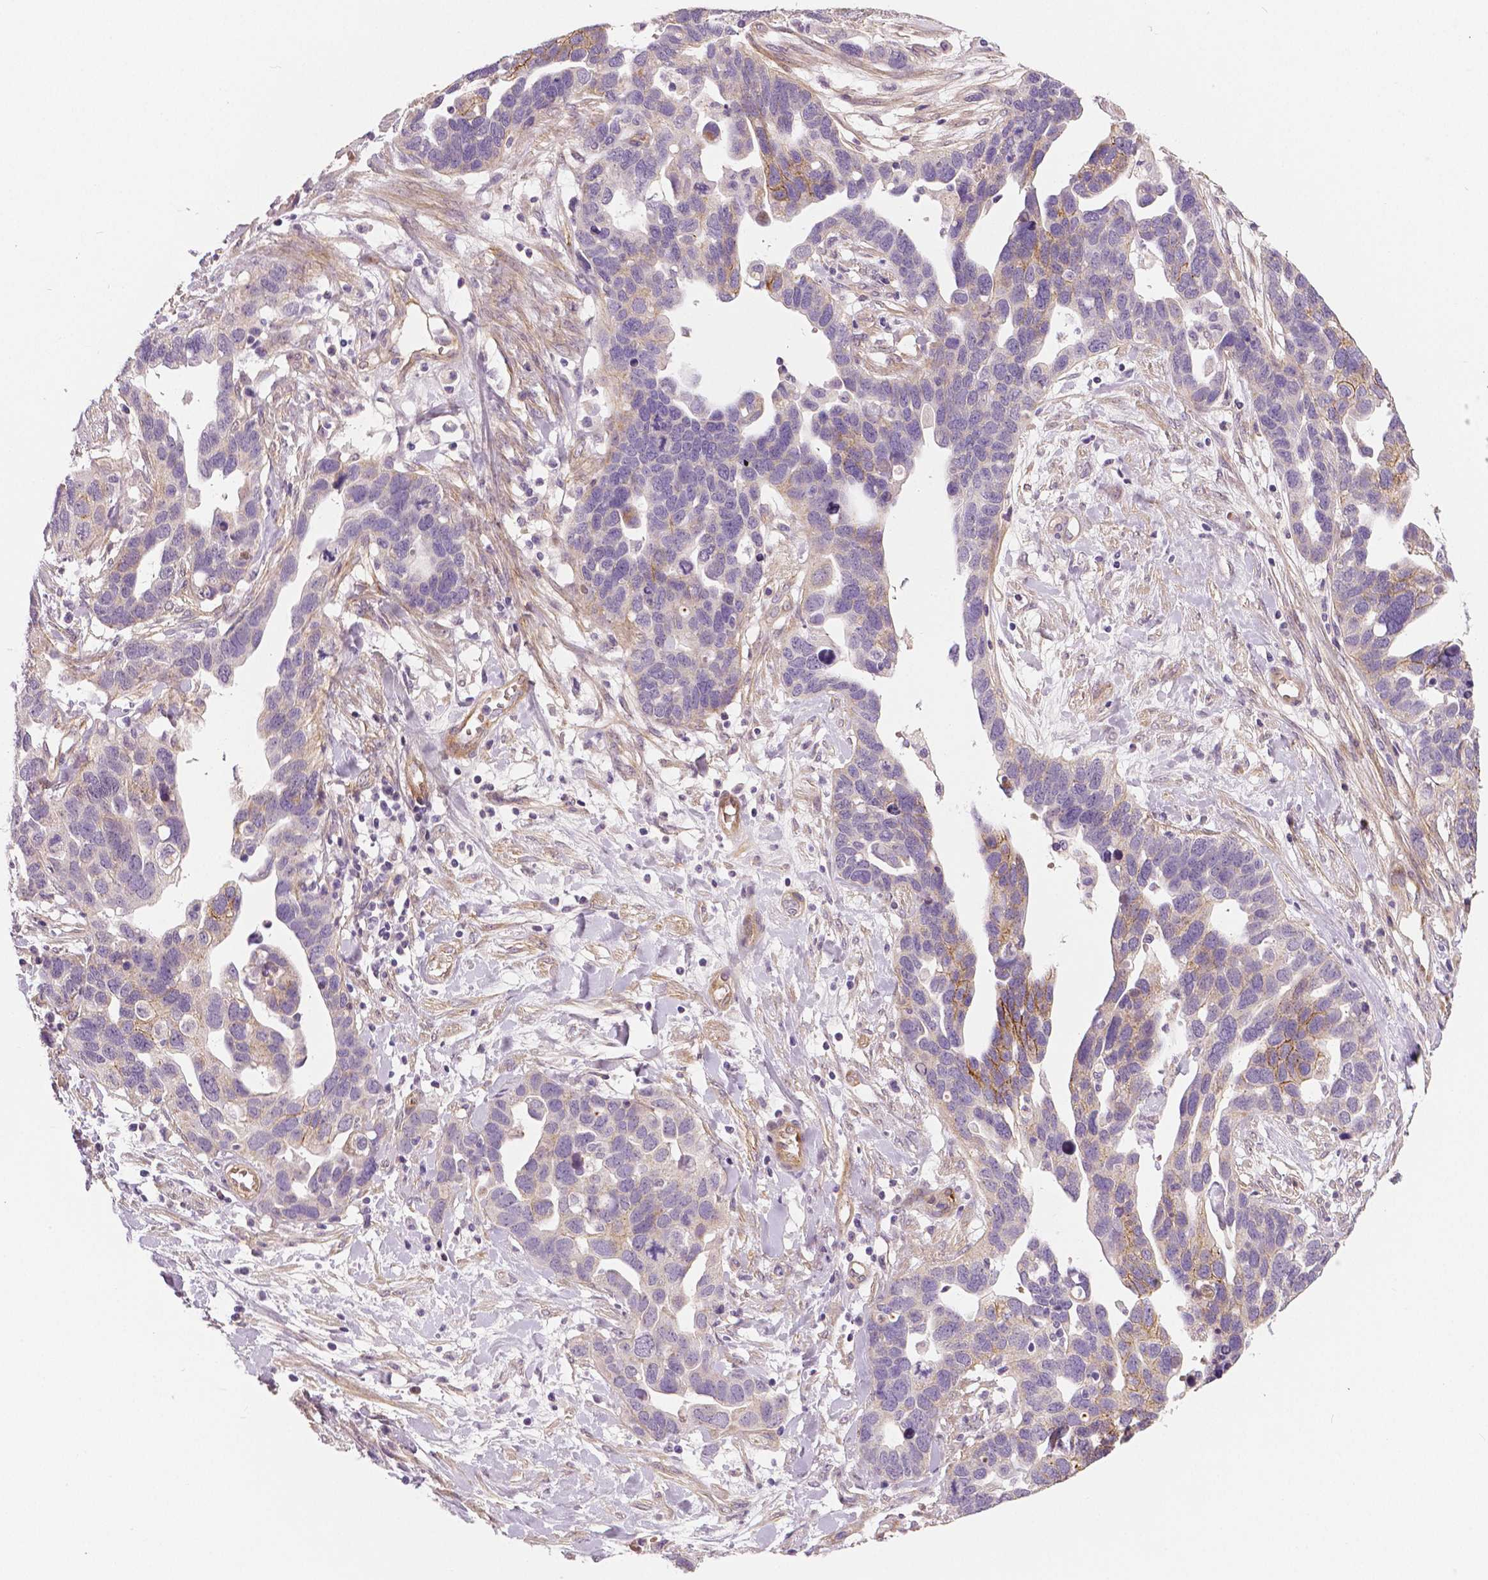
{"staining": {"intensity": "moderate", "quantity": "<25%", "location": "cytoplasmic/membranous"}, "tissue": "ovarian cancer", "cell_type": "Tumor cells", "image_type": "cancer", "snomed": [{"axis": "morphology", "description": "Cystadenocarcinoma, serous, NOS"}, {"axis": "topography", "description": "Ovary"}], "caption": "Immunohistochemistry (IHC) of serous cystadenocarcinoma (ovarian) reveals low levels of moderate cytoplasmic/membranous positivity in about <25% of tumor cells. (DAB = brown stain, brightfield microscopy at high magnification).", "gene": "FLT1", "patient": {"sex": "female", "age": 54}}